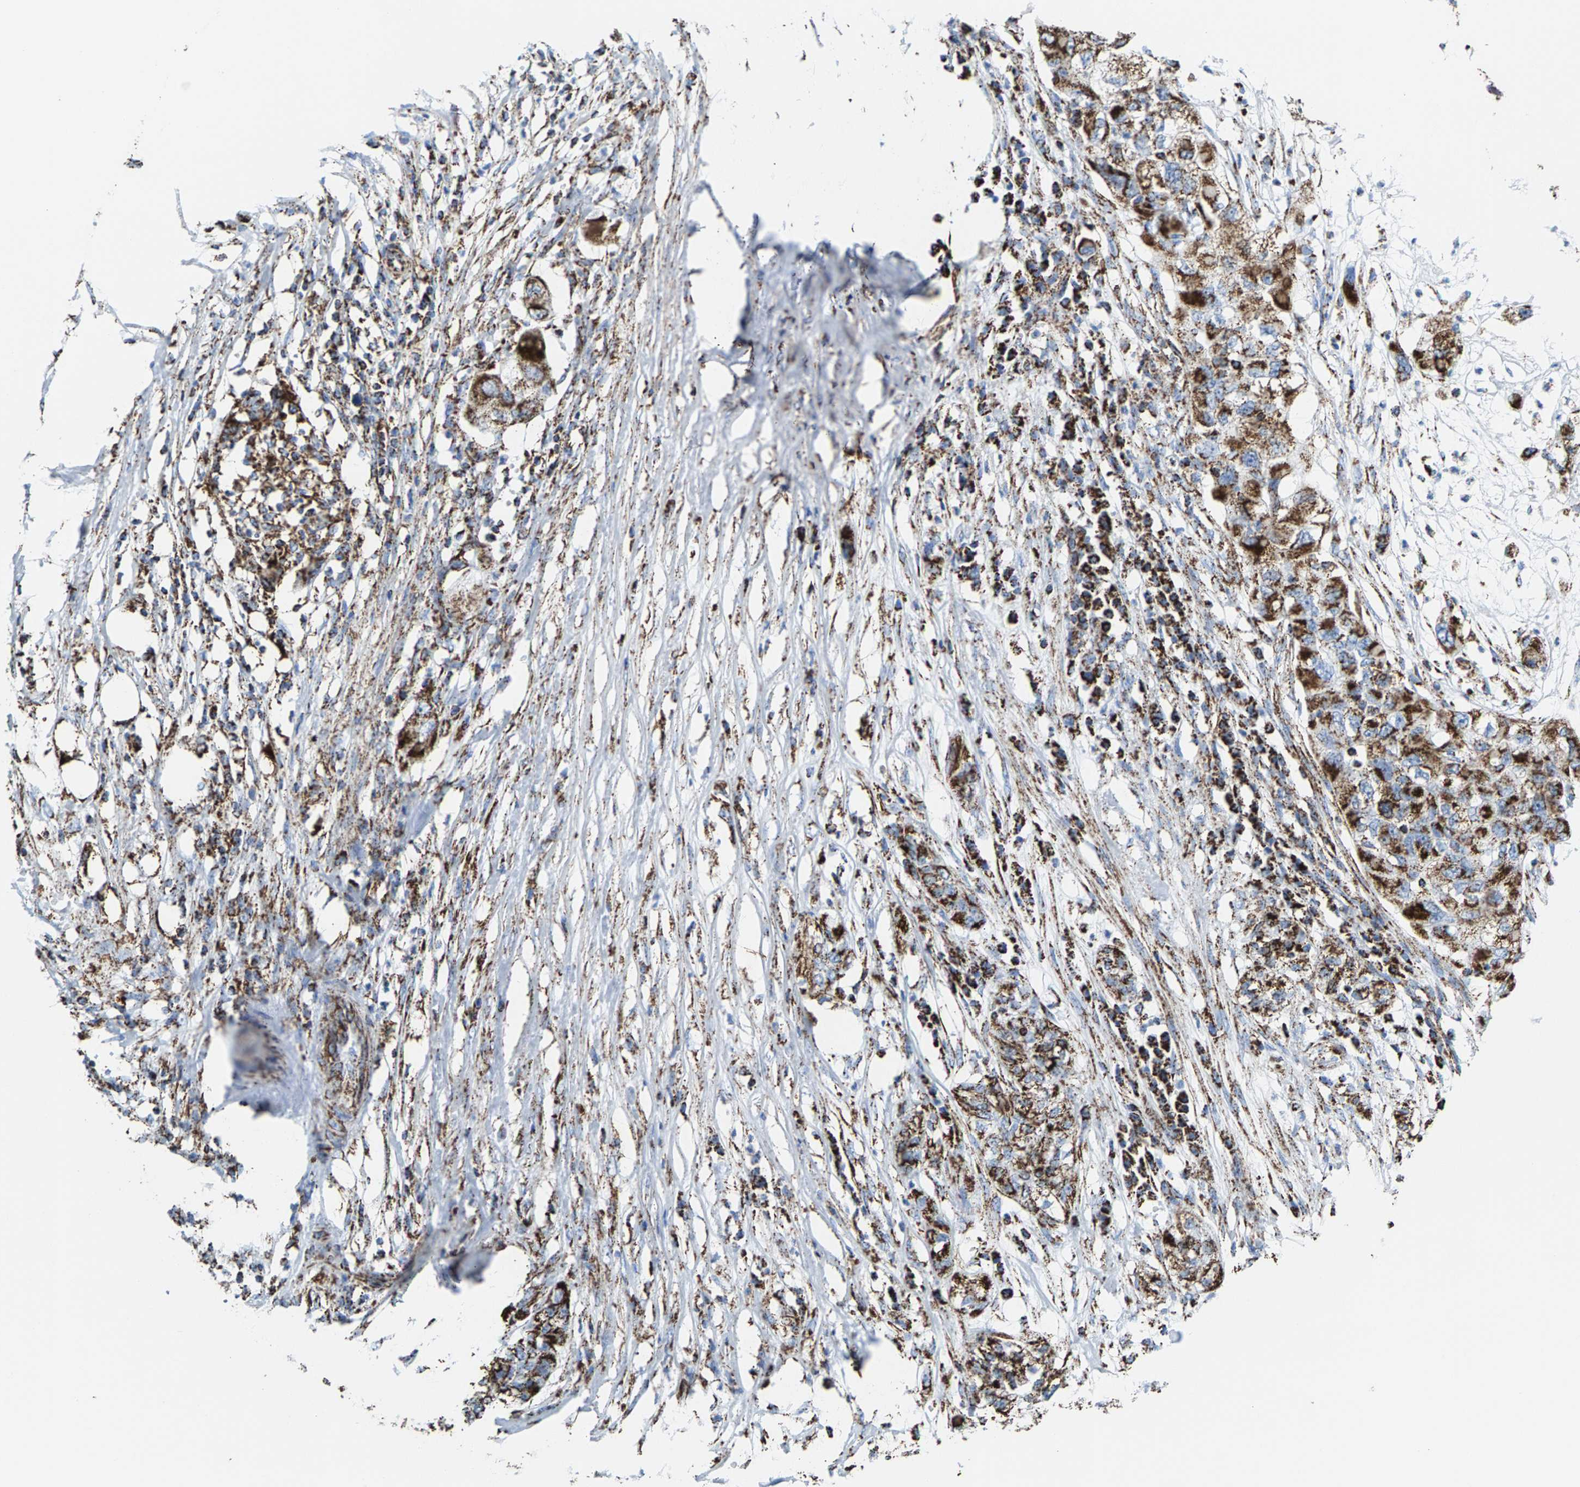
{"staining": {"intensity": "moderate", "quantity": ">75%", "location": "cytoplasmic/membranous"}, "tissue": "pancreatic cancer", "cell_type": "Tumor cells", "image_type": "cancer", "snomed": [{"axis": "morphology", "description": "Adenocarcinoma, NOS"}, {"axis": "topography", "description": "Pancreas"}], "caption": "DAB immunohistochemical staining of pancreatic adenocarcinoma reveals moderate cytoplasmic/membranous protein staining in about >75% of tumor cells.", "gene": "ECHS1", "patient": {"sex": "female", "age": 78}}